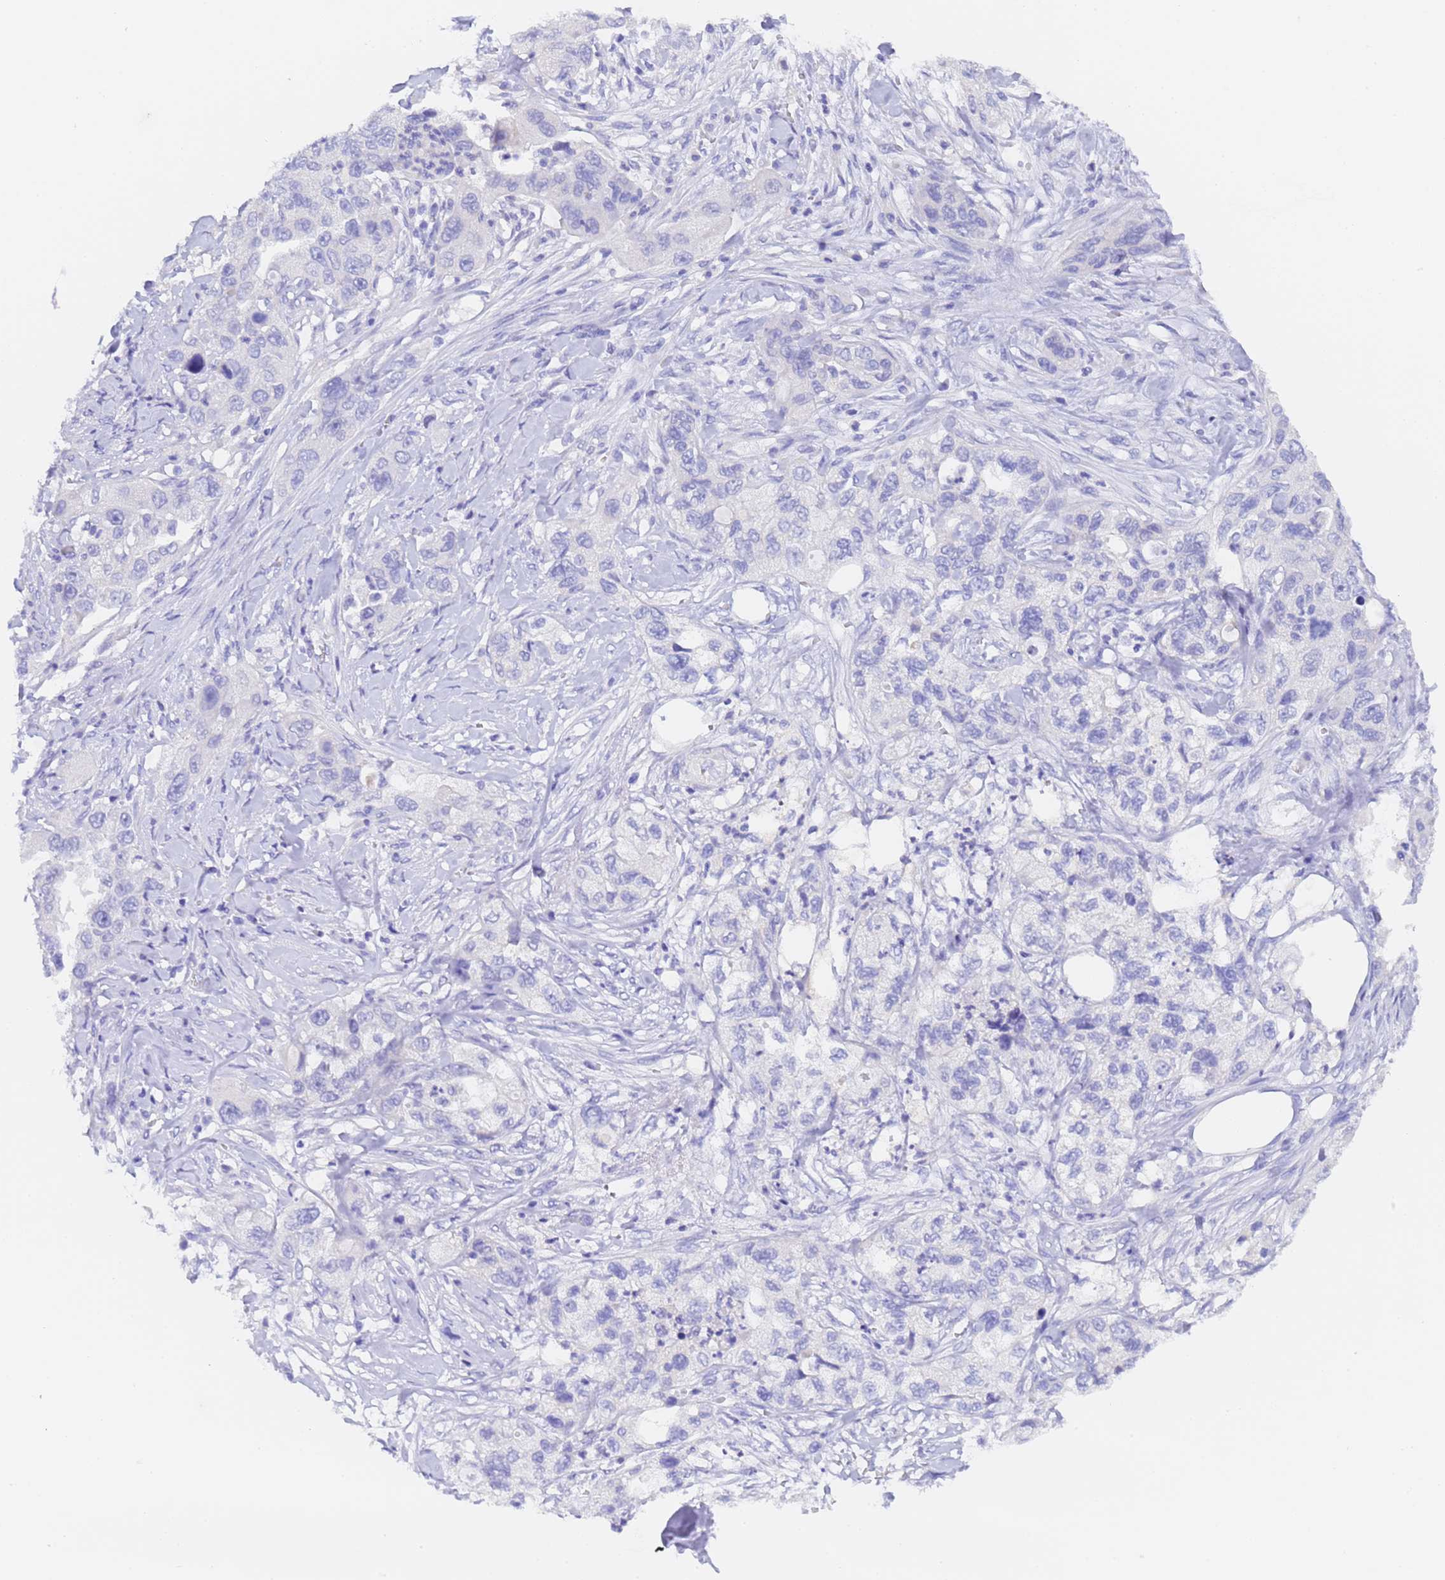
{"staining": {"intensity": "negative", "quantity": "none", "location": "none"}, "tissue": "pancreatic cancer", "cell_type": "Tumor cells", "image_type": "cancer", "snomed": [{"axis": "morphology", "description": "Adenocarcinoma, NOS"}, {"axis": "topography", "description": "Pancreas"}], "caption": "A photomicrograph of pancreatic adenocarcinoma stained for a protein exhibits no brown staining in tumor cells.", "gene": "GABRA1", "patient": {"sex": "female", "age": 78}}